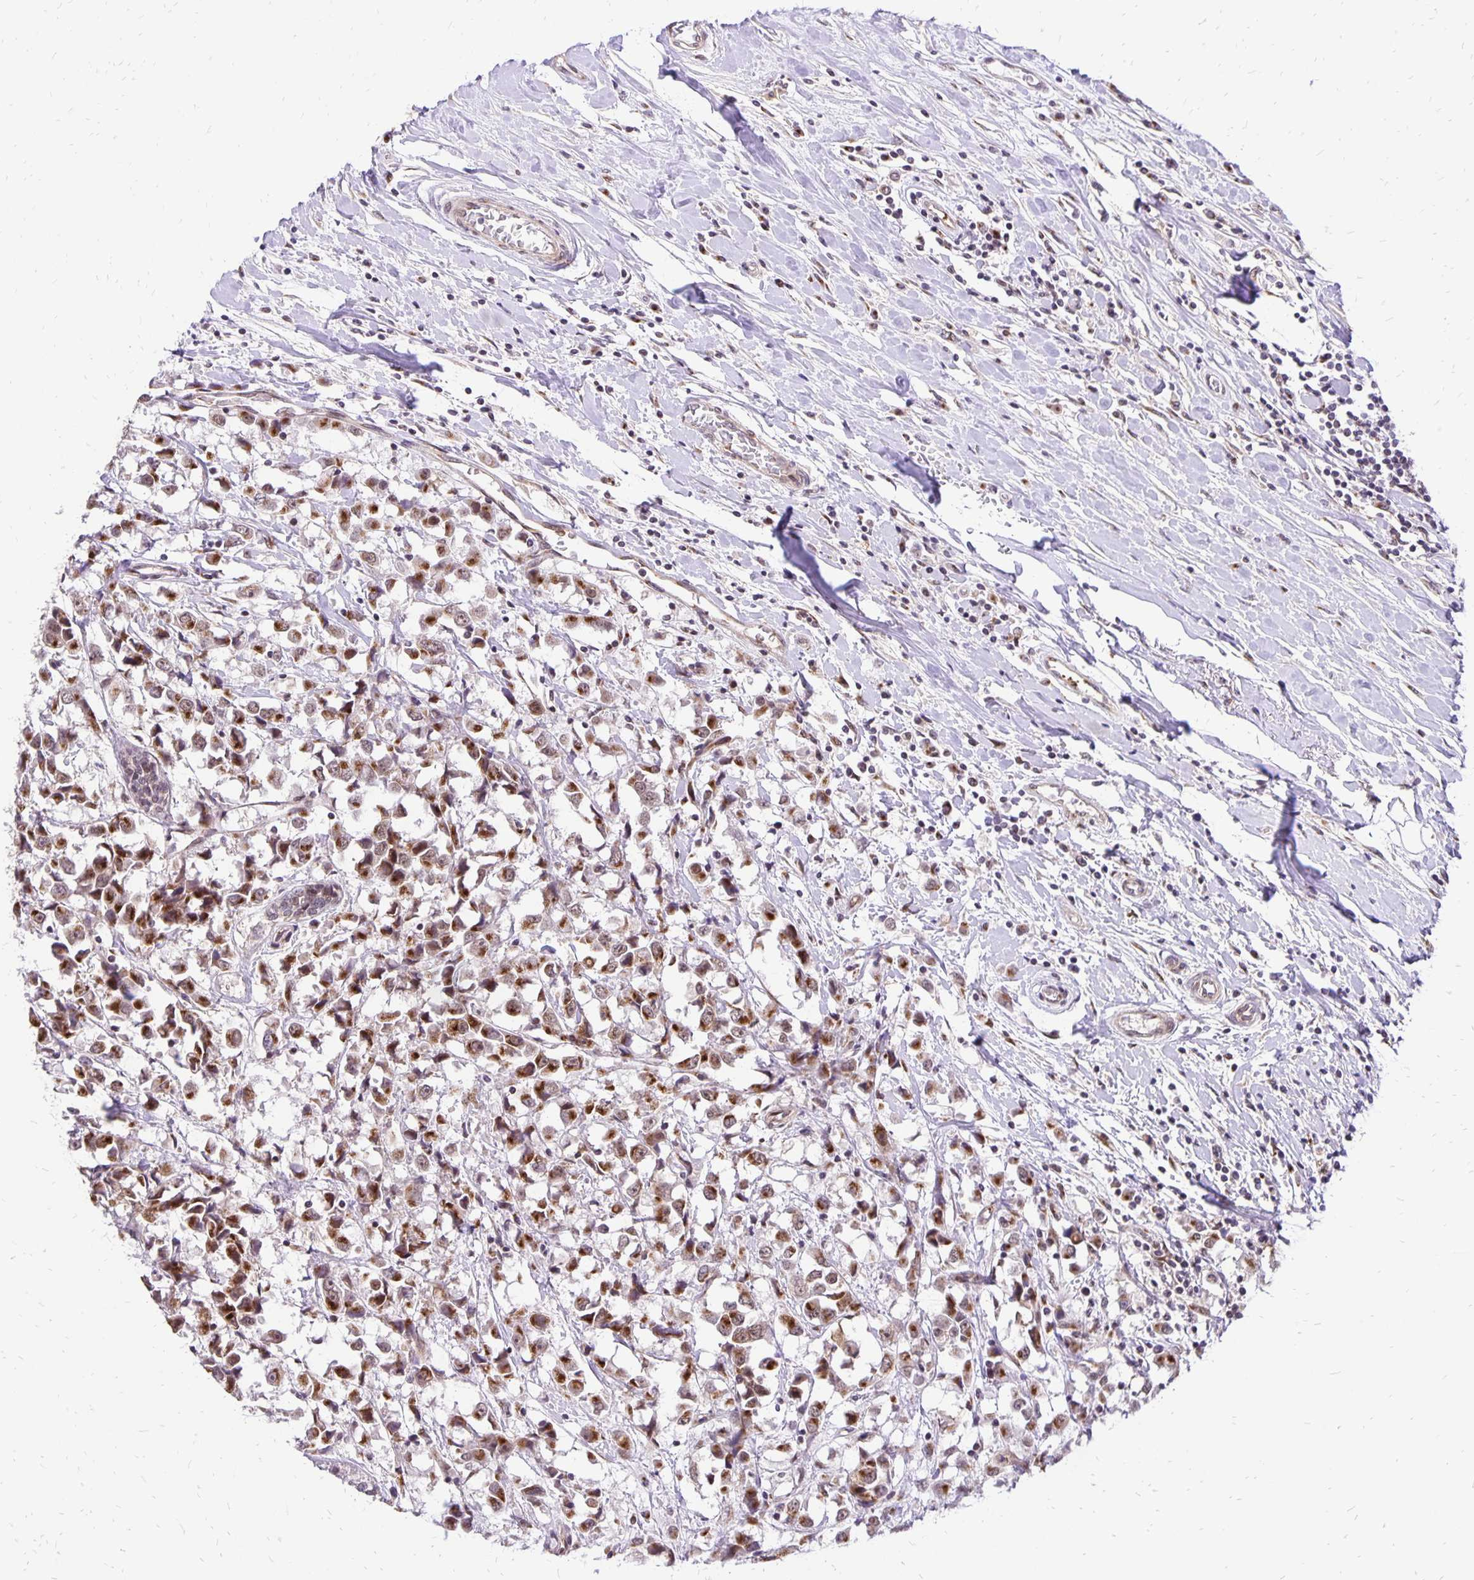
{"staining": {"intensity": "strong", "quantity": ">75%", "location": "cytoplasmic/membranous"}, "tissue": "breast cancer", "cell_type": "Tumor cells", "image_type": "cancer", "snomed": [{"axis": "morphology", "description": "Duct carcinoma"}, {"axis": "topography", "description": "Breast"}], "caption": "Breast intraductal carcinoma stained for a protein (brown) reveals strong cytoplasmic/membranous positive positivity in about >75% of tumor cells.", "gene": "GOLGA5", "patient": {"sex": "female", "age": 61}}